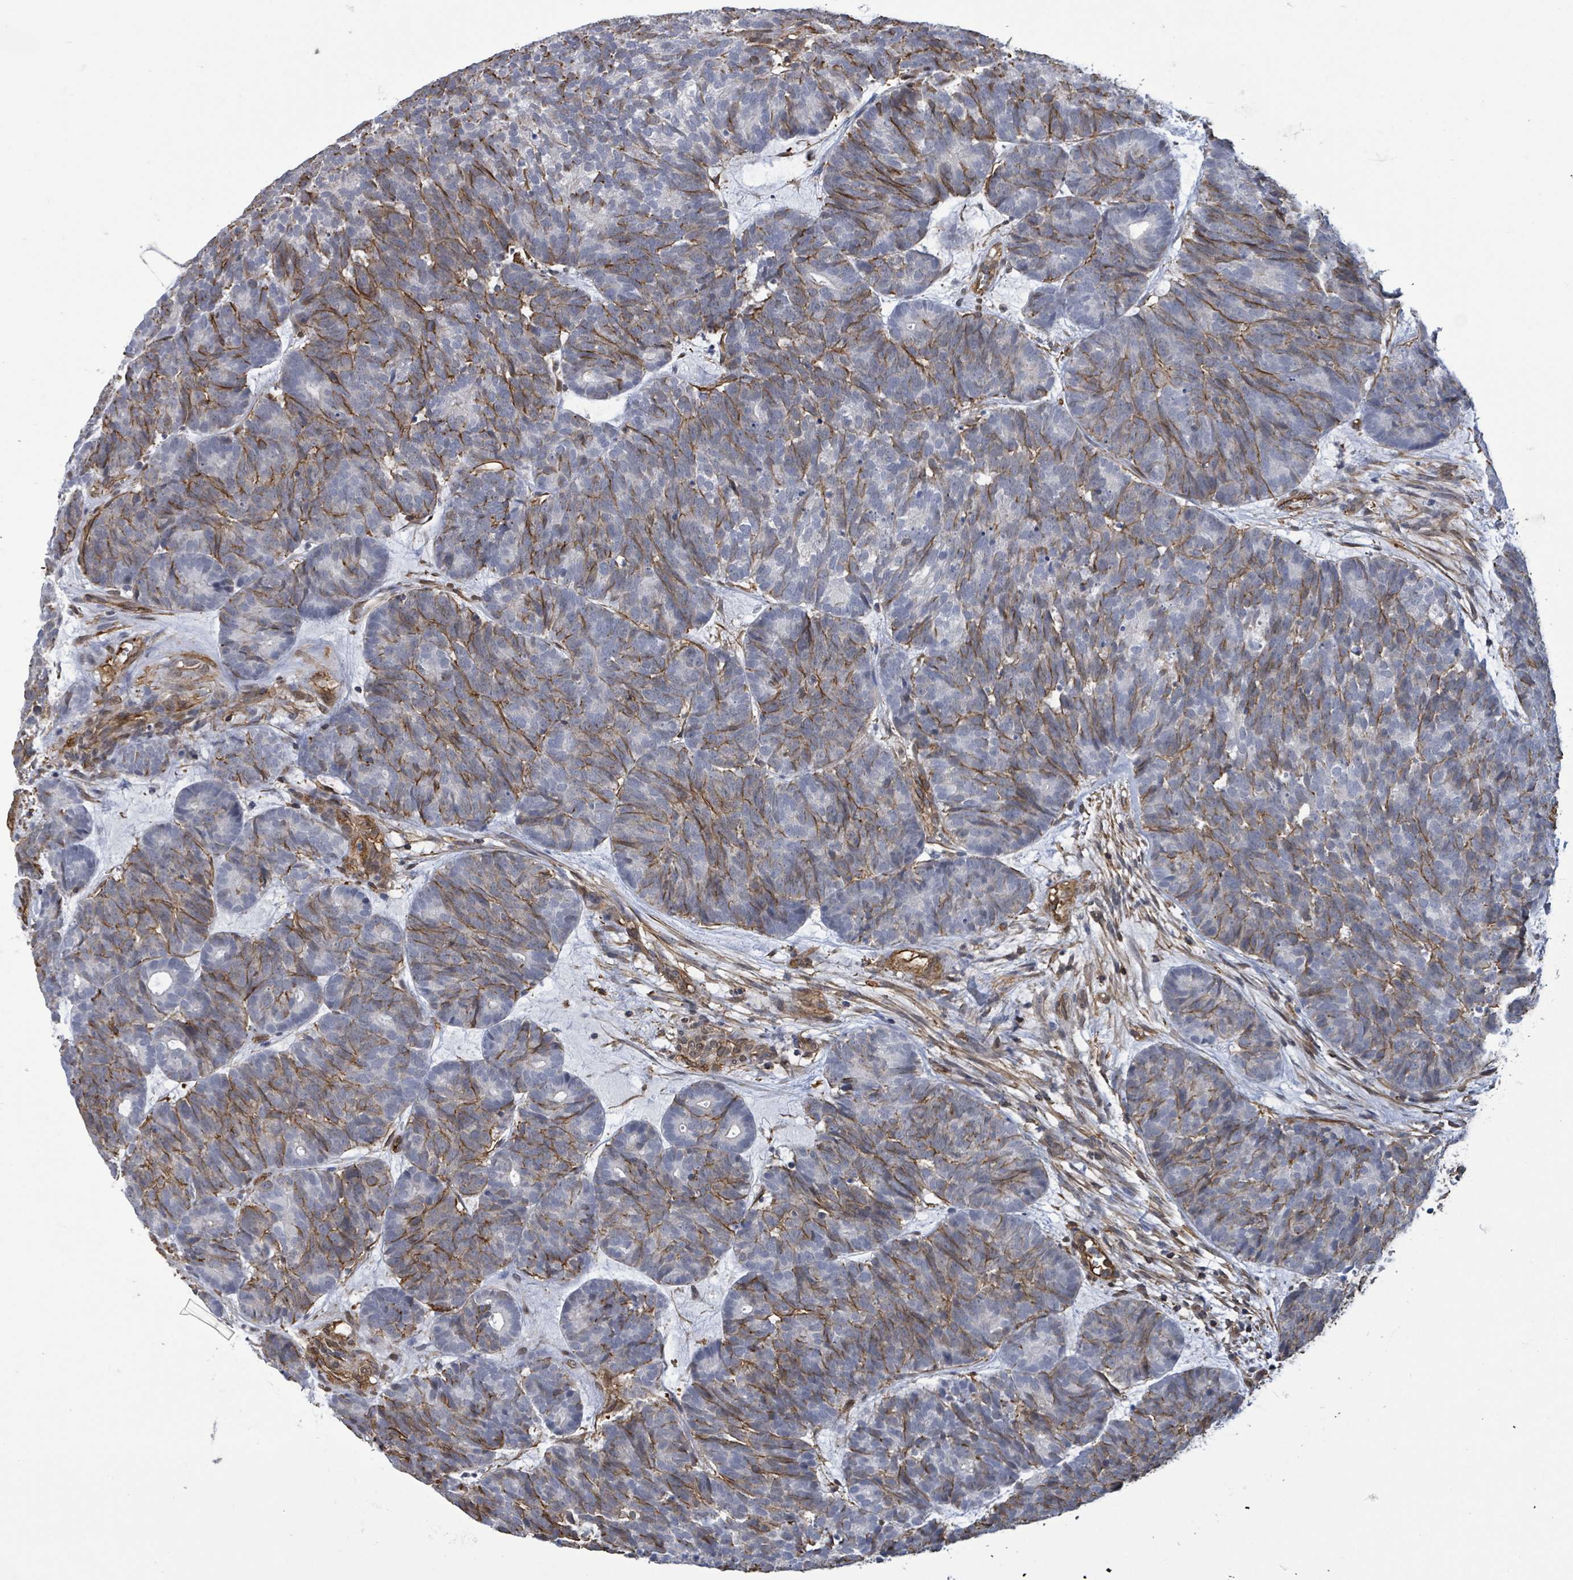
{"staining": {"intensity": "moderate", "quantity": "25%-75%", "location": "cytoplasmic/membranous"}, "tissue": "head and neck cancer", "cell_type": "Tumor cells", "image_type": "cancer", "snomed": [{"axis": "morphology", "description": "Adenocarcinoma, NOS"}, {"axis": "topography", "description": "Head-Neck"}], "caption": "A brown stain highlights moderate cytoplasmic/membranous positivity of a protein in adenocarcinoma (head and neck) tumor cells.", "gene": "PRKRIP1", "patient": {"sex": "female", "age": 81}}